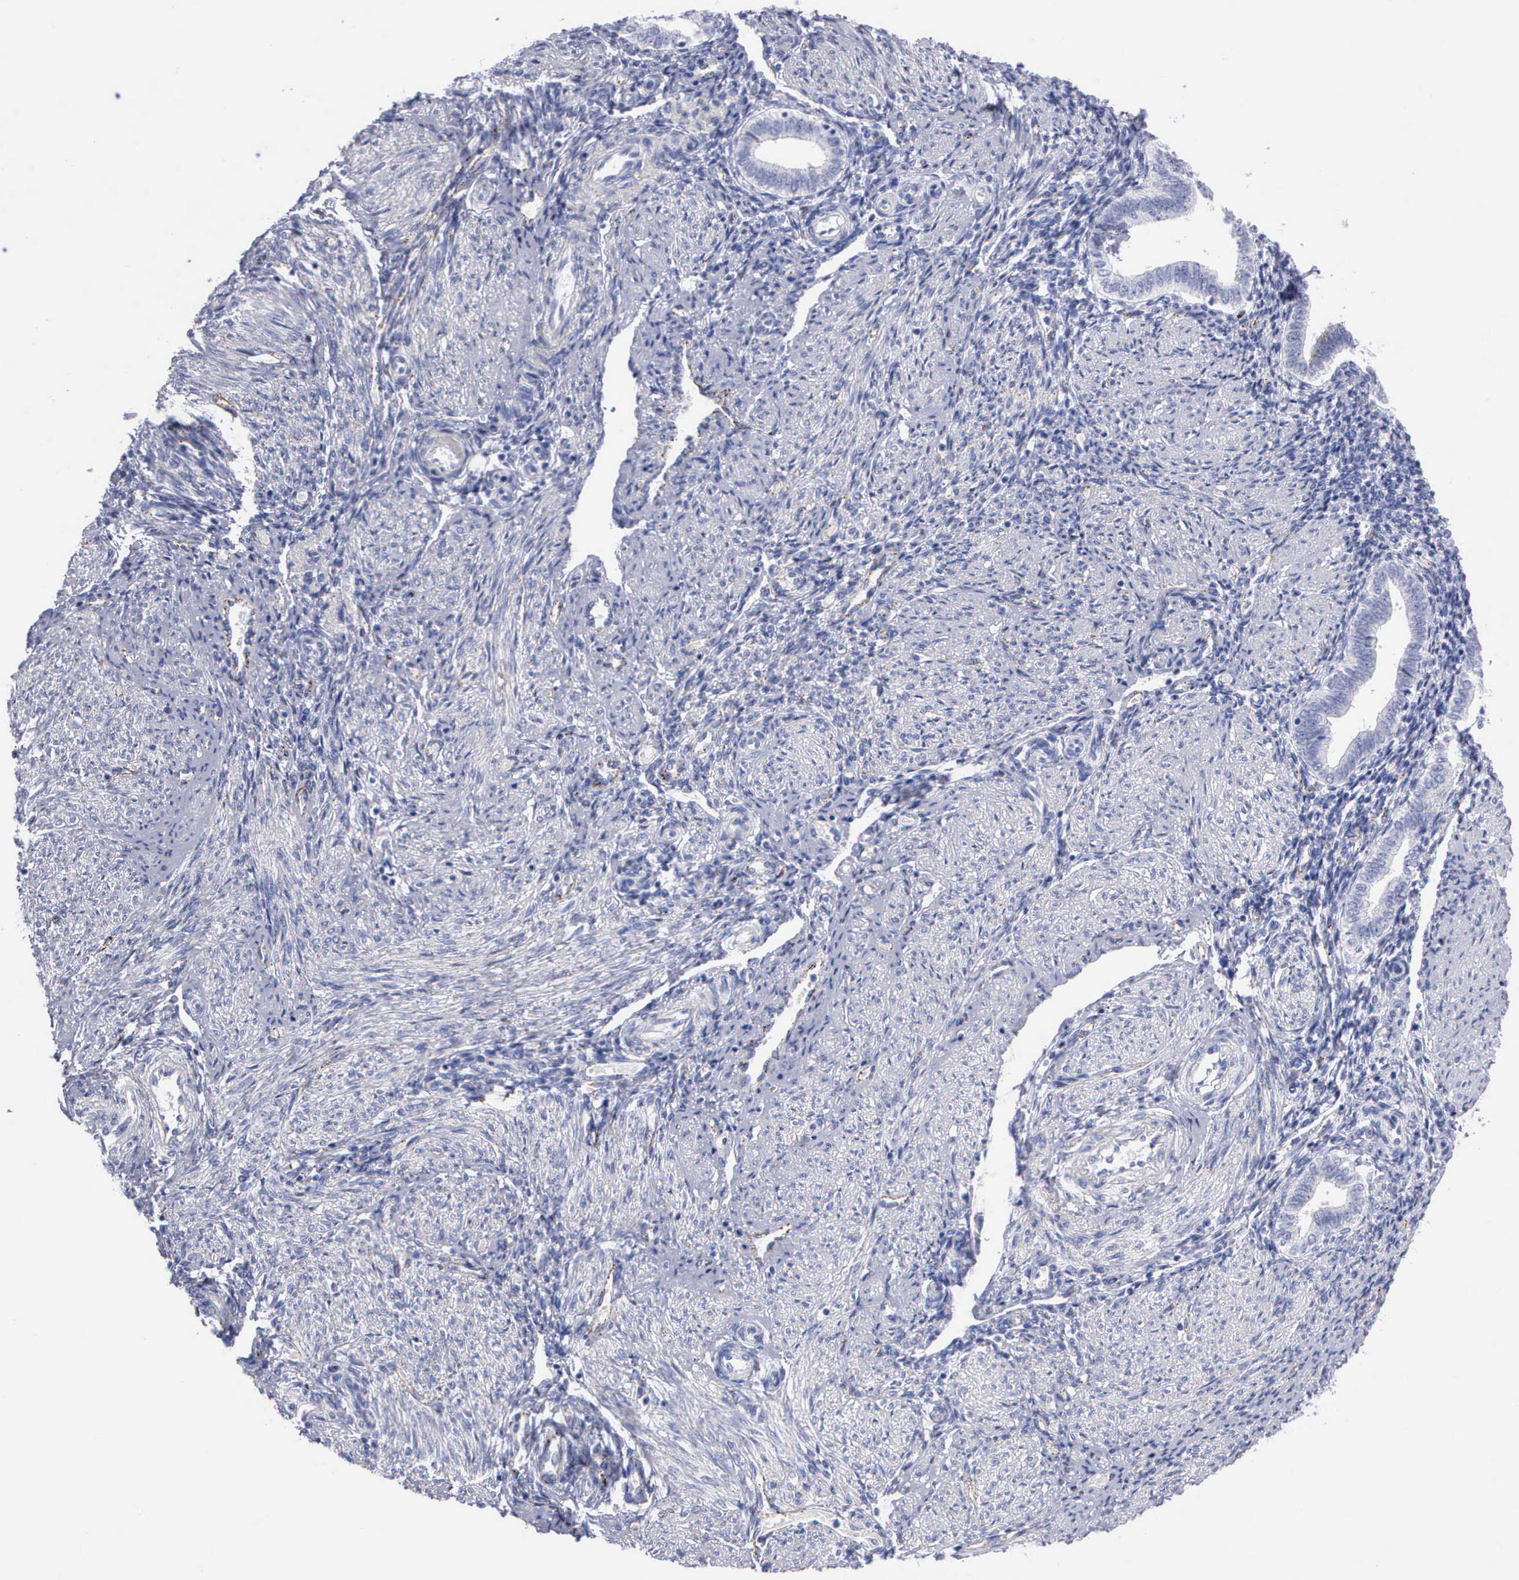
{"staining": {"intensity": "negative", "quantity": "none", "location": "none"}, "tissue": "endometrium", "cell_type": "Cells in endometrial stroma", "image_type": "normal", "snomed": [{"axis": "morphology", "description": "Normal tissue, NOS"}, {"axis": "topography", "description": "Endometrium"}], "caption": "DAB (3,3'-diaminobenzidine) immunohistochemical staining of benign human endometrium demonstrates no significant expression in cells in endometrial stroma. (Brightfield microscopy of DAB (3,3'-diaminobenzidine) IHC at high magnification).", "gene": "CTSL", "patient": {"sex": "female", "age": 36}}